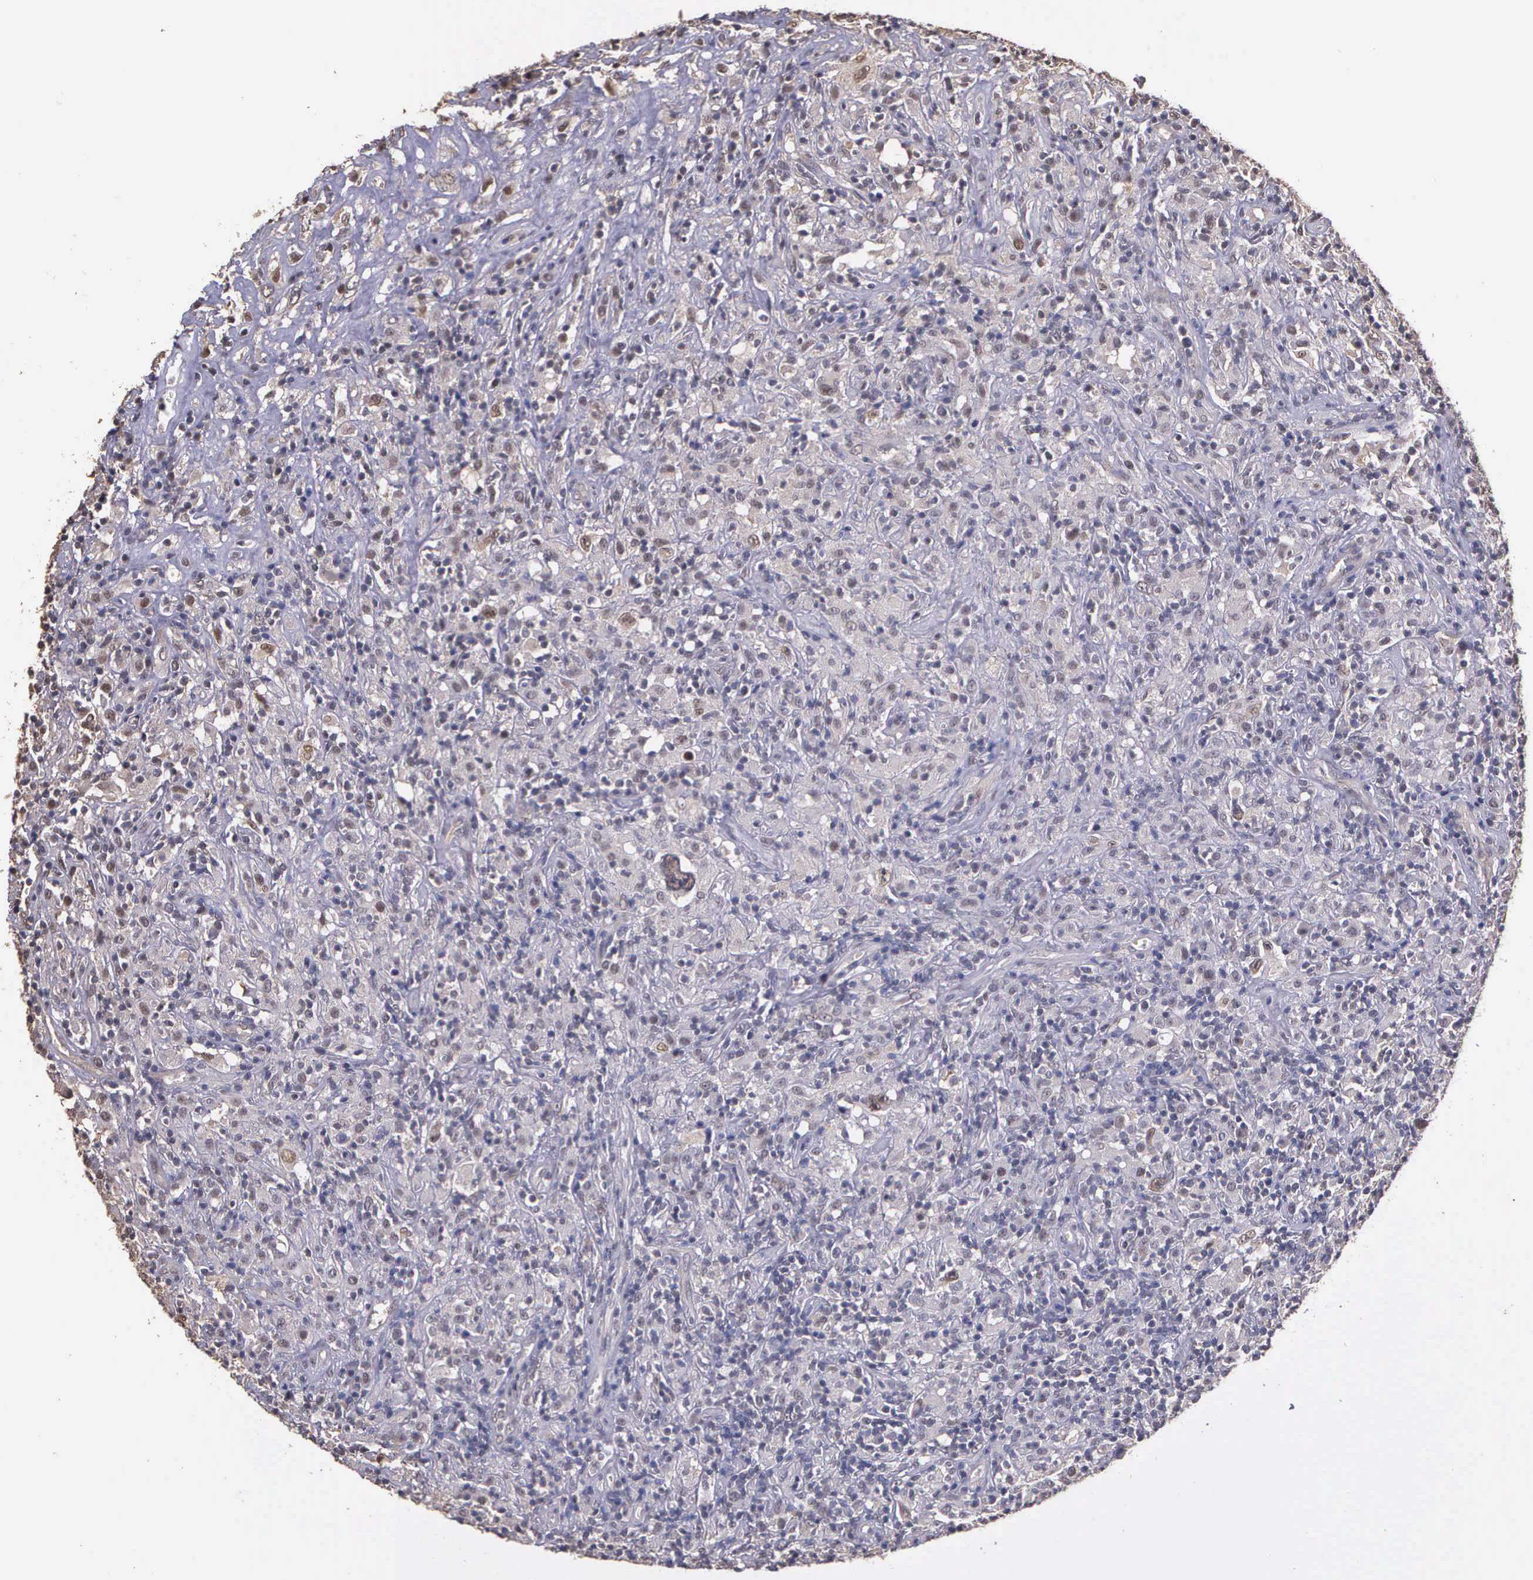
{"staining": {"intensity": "negative", "quantity": "none", "location": "none"}, "tissue": "lymphoma", "cell_type": "Tumor cells", "image_type": "cancer", "snomed": [{"axis": "morphology", "description": "Hodgkin's disease, NOS"}, {"axis": "topography", "description": "Lymph node"}], "caption": "Immunohistochemistry (IHC) of lymphoma demonstrates no positivity in tumor cells.", "gene": "PSMC1", "patient": {"sex": "male", "age": 46}}